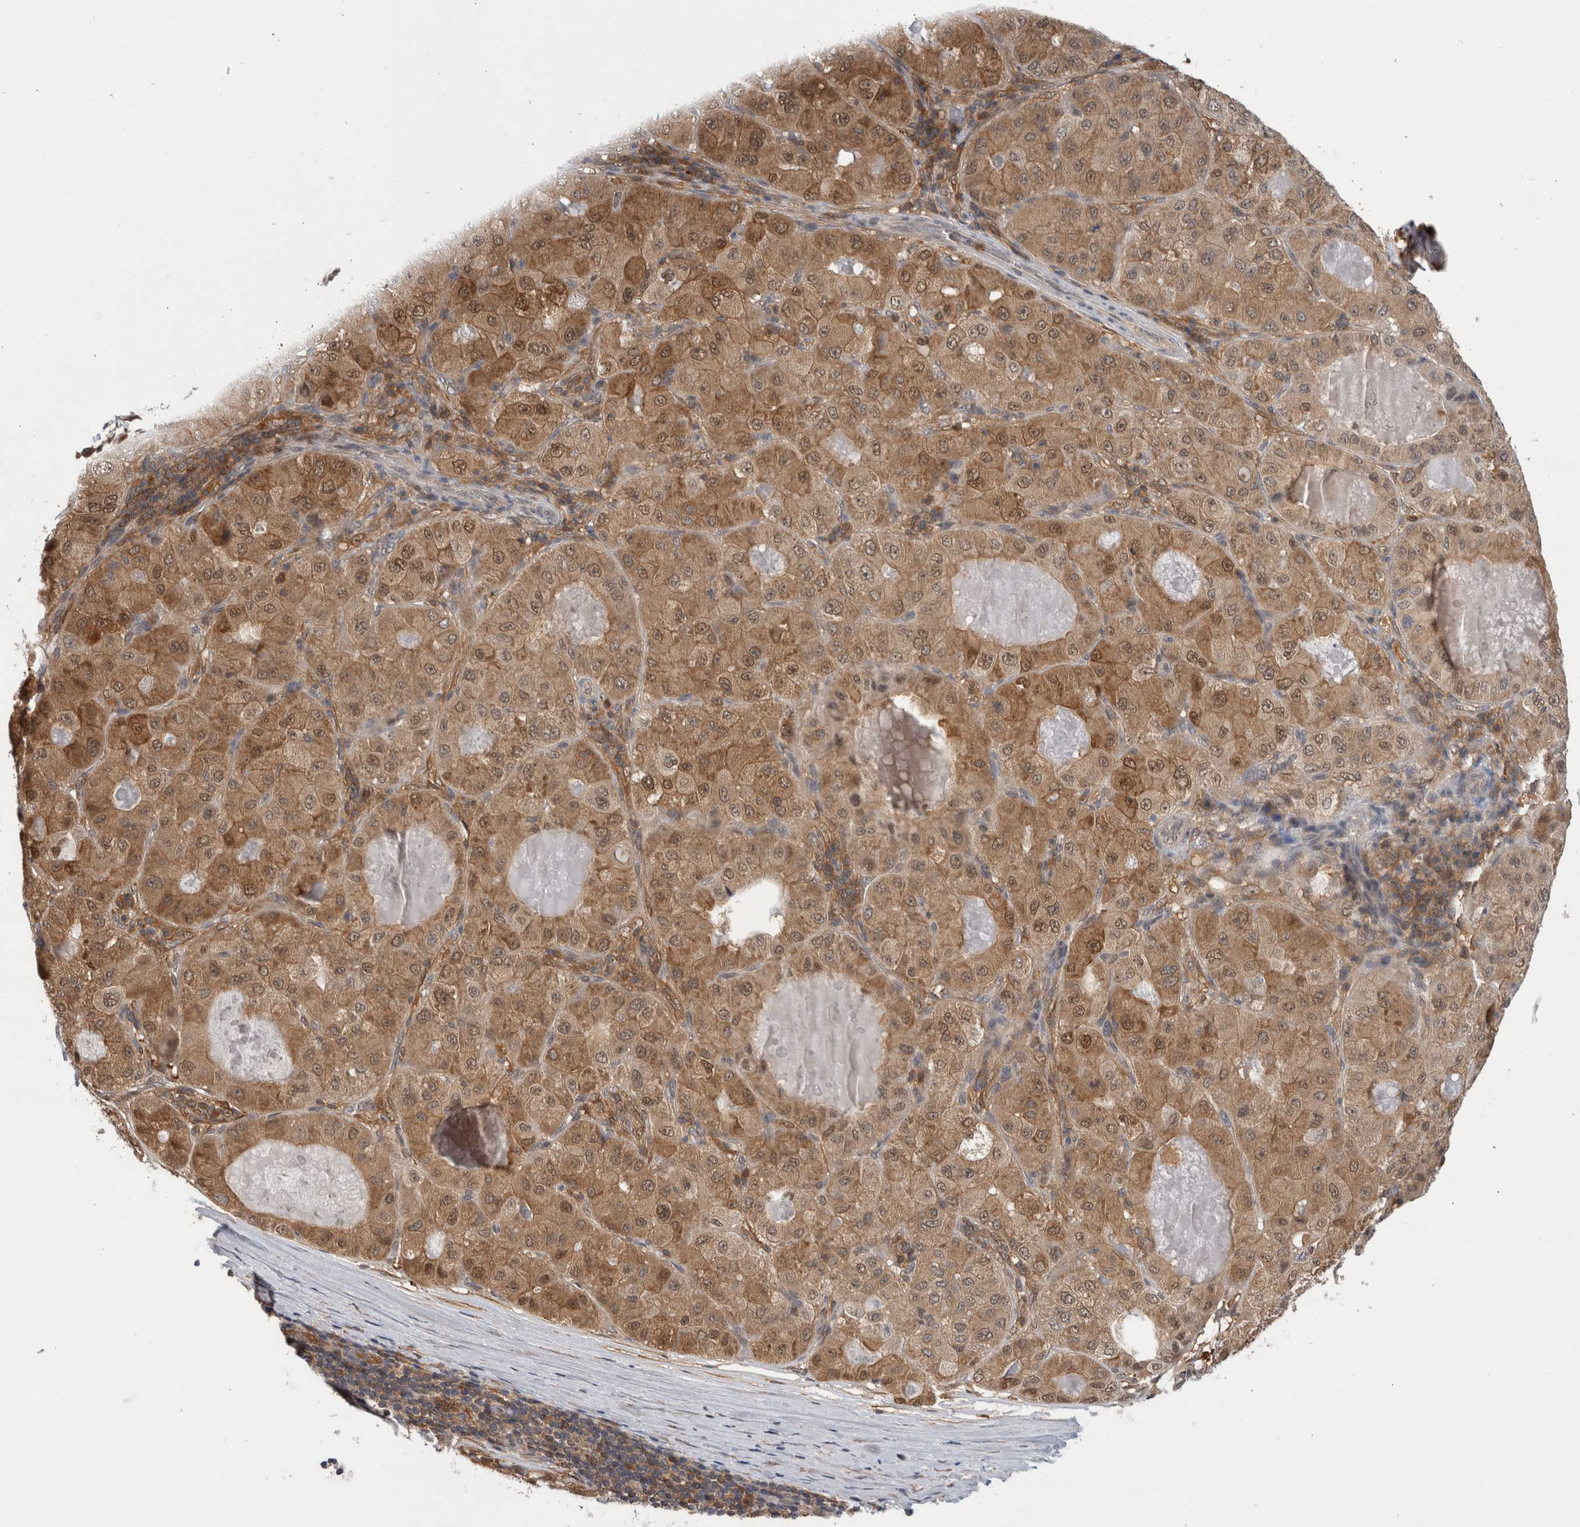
{"staining": {"intensity": "moderate", "quantity": ">75%", "location": "cytoplasmic/membranous,nuclear"}, "tissue": "liver cancer", "cell_type": "Tumor cells", "image_type": "cancer", "snomed": [{"axis": "morphology", "description": "Carcinoma, Hepatocellular, NOS"}, {"axis": "topography", "description": "Liver"}], "caption": "A medium amount of moderate cytoplasmic/membranous and nuclear staining is identified in about >75% of tumor cells in hepatocellular carcinoma (liver) tissue. Using DAB (brown) and hematoxylin (blue) stains, captured at high magnification using brightfield microscopy.", "gene": "ASTN2", "patient": {"sex": "male", "age": 80}}